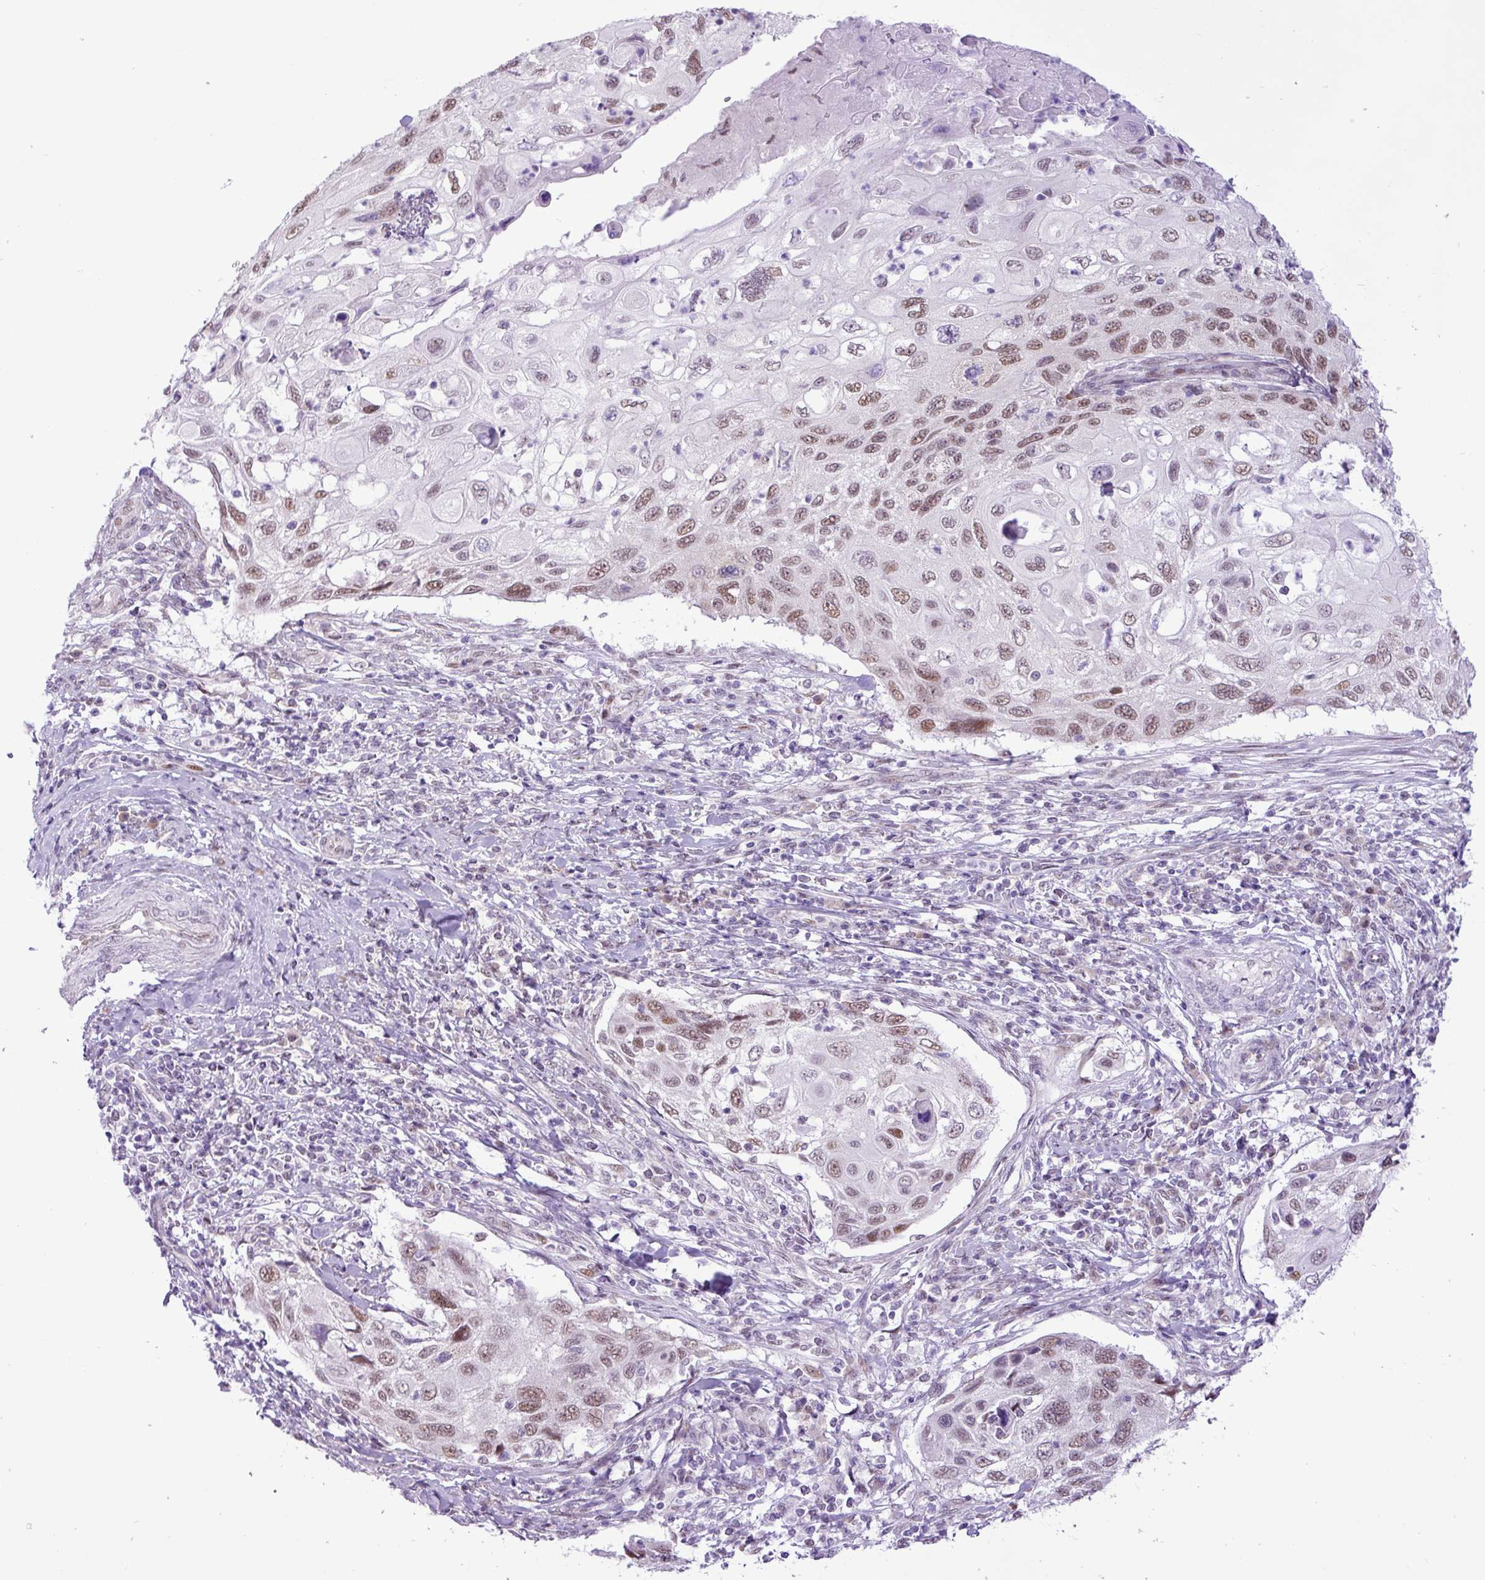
{"staining": {"intensity": "moderate", "quantity": ">75%", "location": "nuclear"}, "tissue": "cervical cancer", "cell_type": "Tumor cells", "image_type": "cancer", "snomed": [{"axis": "morphology", "description": "Squamous cell carcinoma, NOS"}, {"axis": "topography", "description": "Cervix"}], "caption": "Protein expression by IHC displays moderate nuclear staining in about >75% of tumor cells in cervical cancer.", "gene": "ELOA2", "patient": {"sex": "female", "age": 70}}